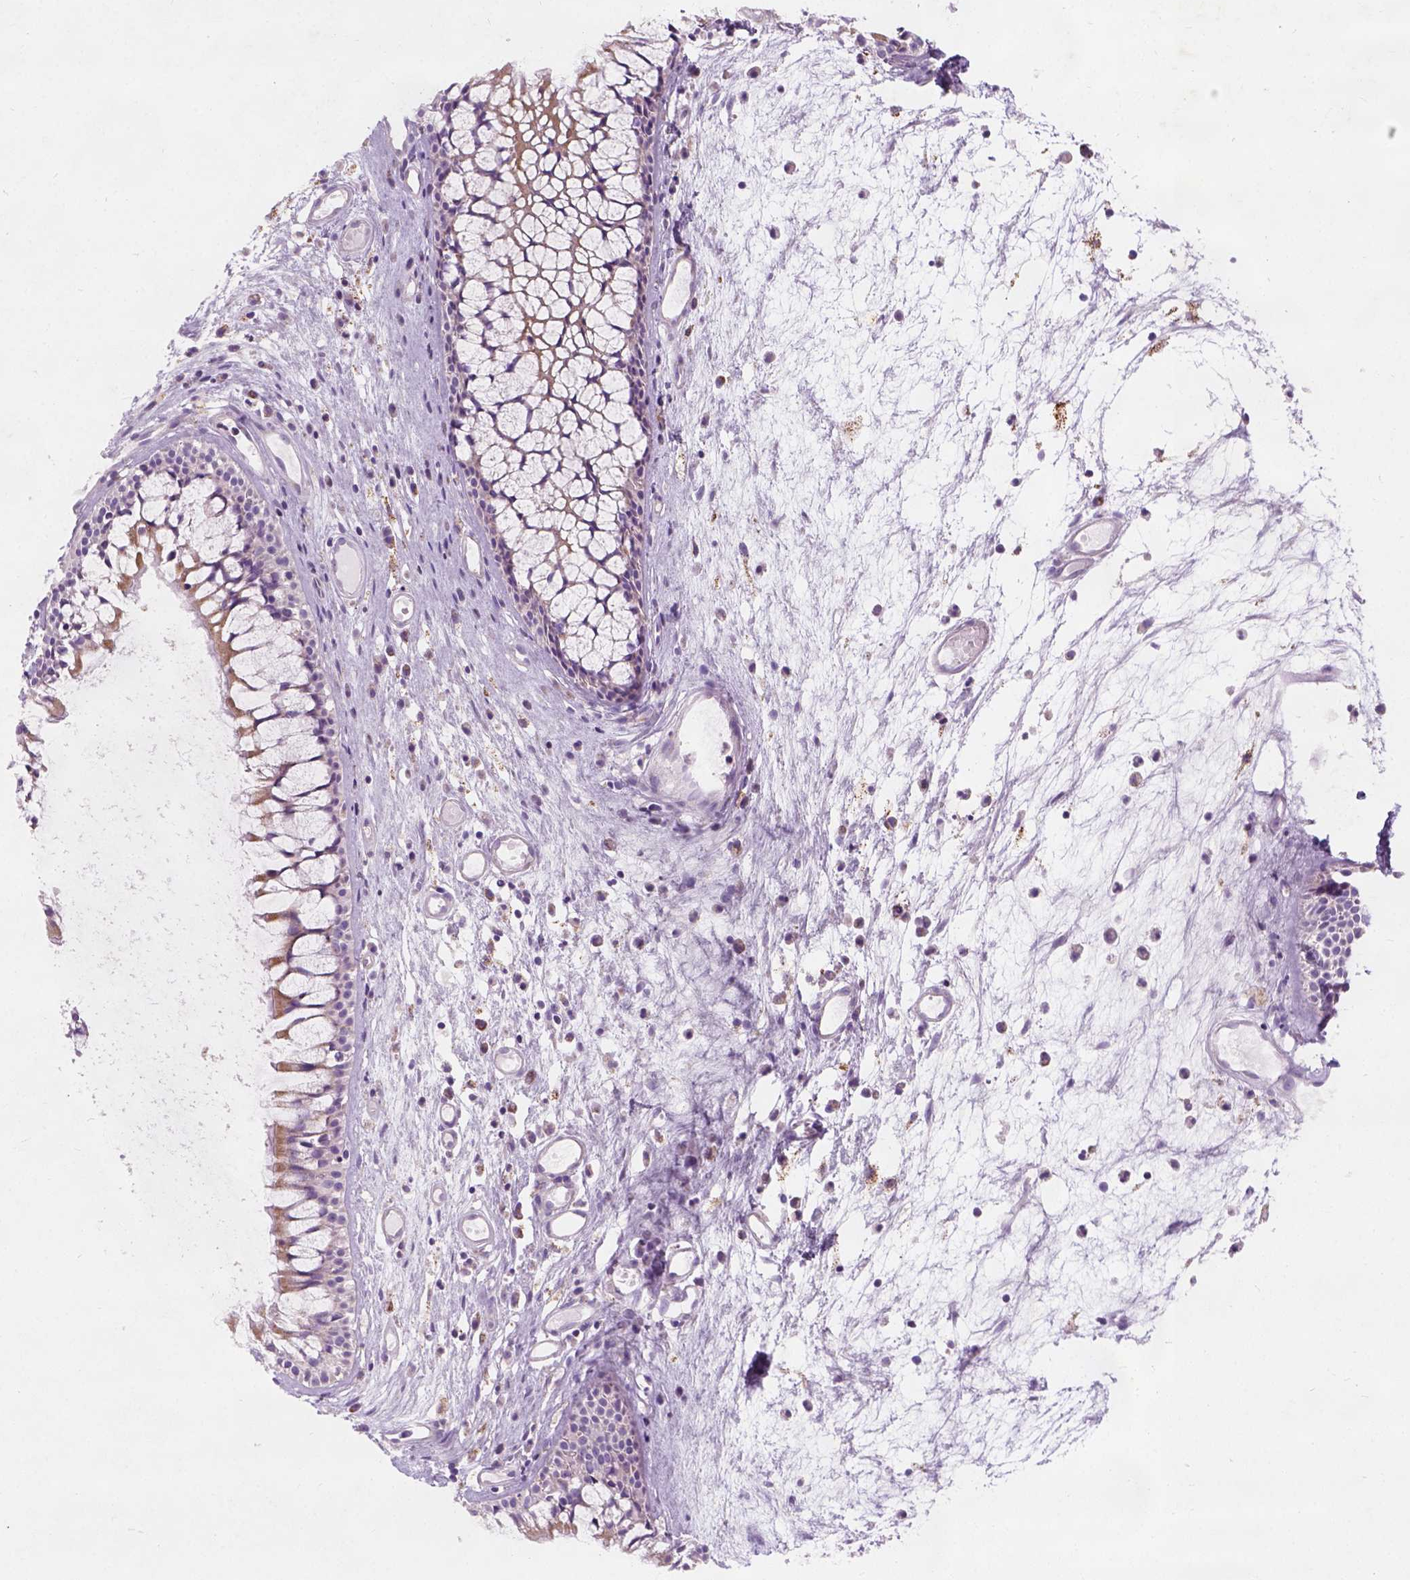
{"staining": {"intensity": "weak", "quantity": "25%-75%", "location": "cytoplasmic/membranous"}, "tissue": "nasopharynx", "cell_type": "Respiratory epithelial cells", "image_type": "normal", "snomed": [{"axis": "morphology", "description": "Normal tissue, NOS"}, {"axis": "topography", "description": "Nasopharynx"}], "caption": "A brown stain labels weak cytoplasmic/membranous positivity of a protein in respiratory epithelial cells of unremarkable nasopharynx. (Stains: DAB in brown, nuclei in blue, Microscopy: brightfield microscopy at high magnification).", "gene": "CHODL", "patient": {"sex": "male", "age": 31}}